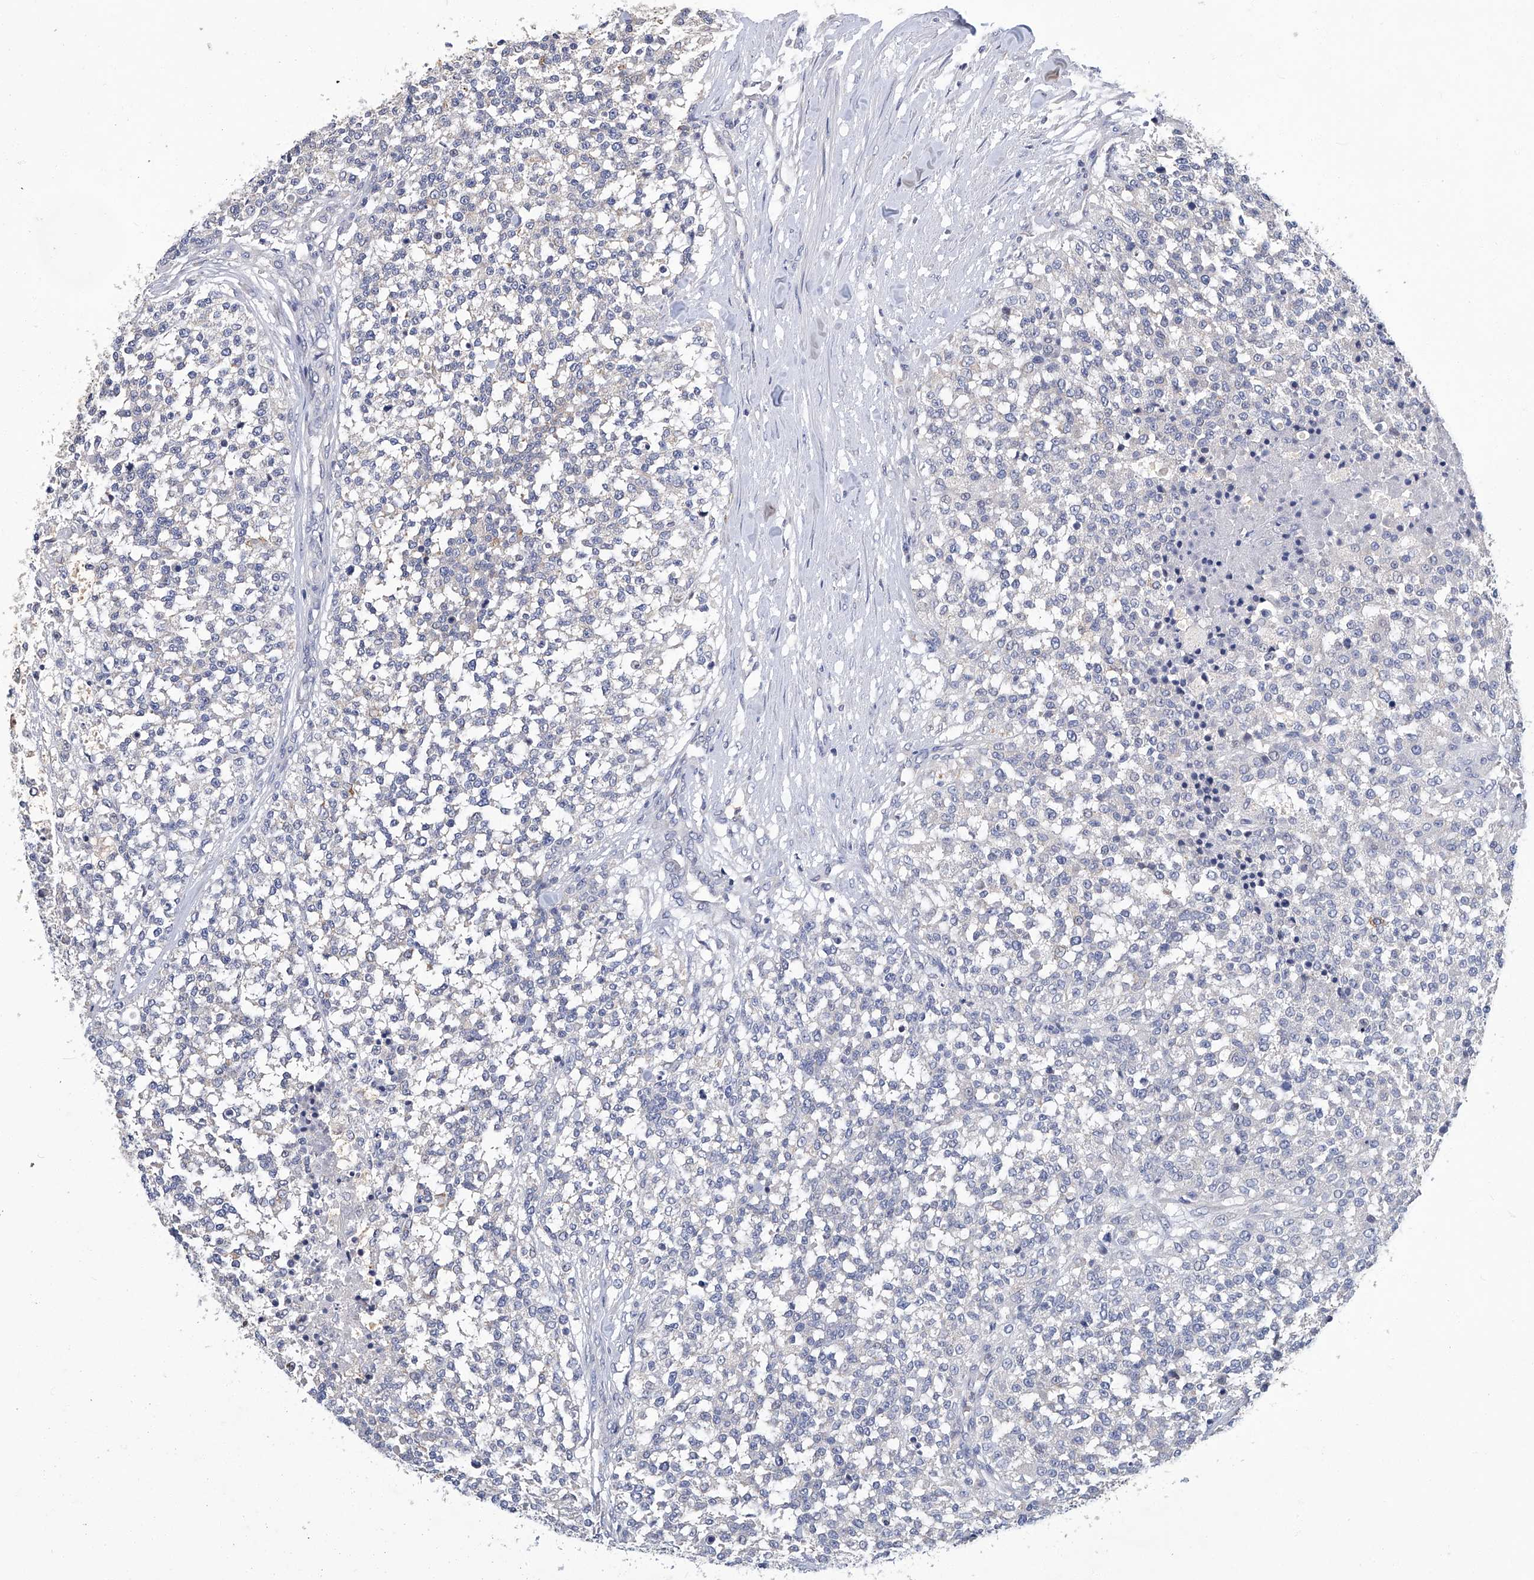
{"staining": {"intensity": "negative", "quantity": "none", "location": "none"}, "tissue": "testis cancer", "cell_type": "Tumor cells", "image_type": "cancer", "snomed": [{"axis": "morphology", "description": "Seminoma, NOS"}, {"axis": "topography", "description": "Testis"}], "caption": "Immunohistochemistry of human testis cancer (seminoma) shows no expression in tumor cells.", "gene": "TGFBR1", "patient": {"sex": "male", "age": 59}}